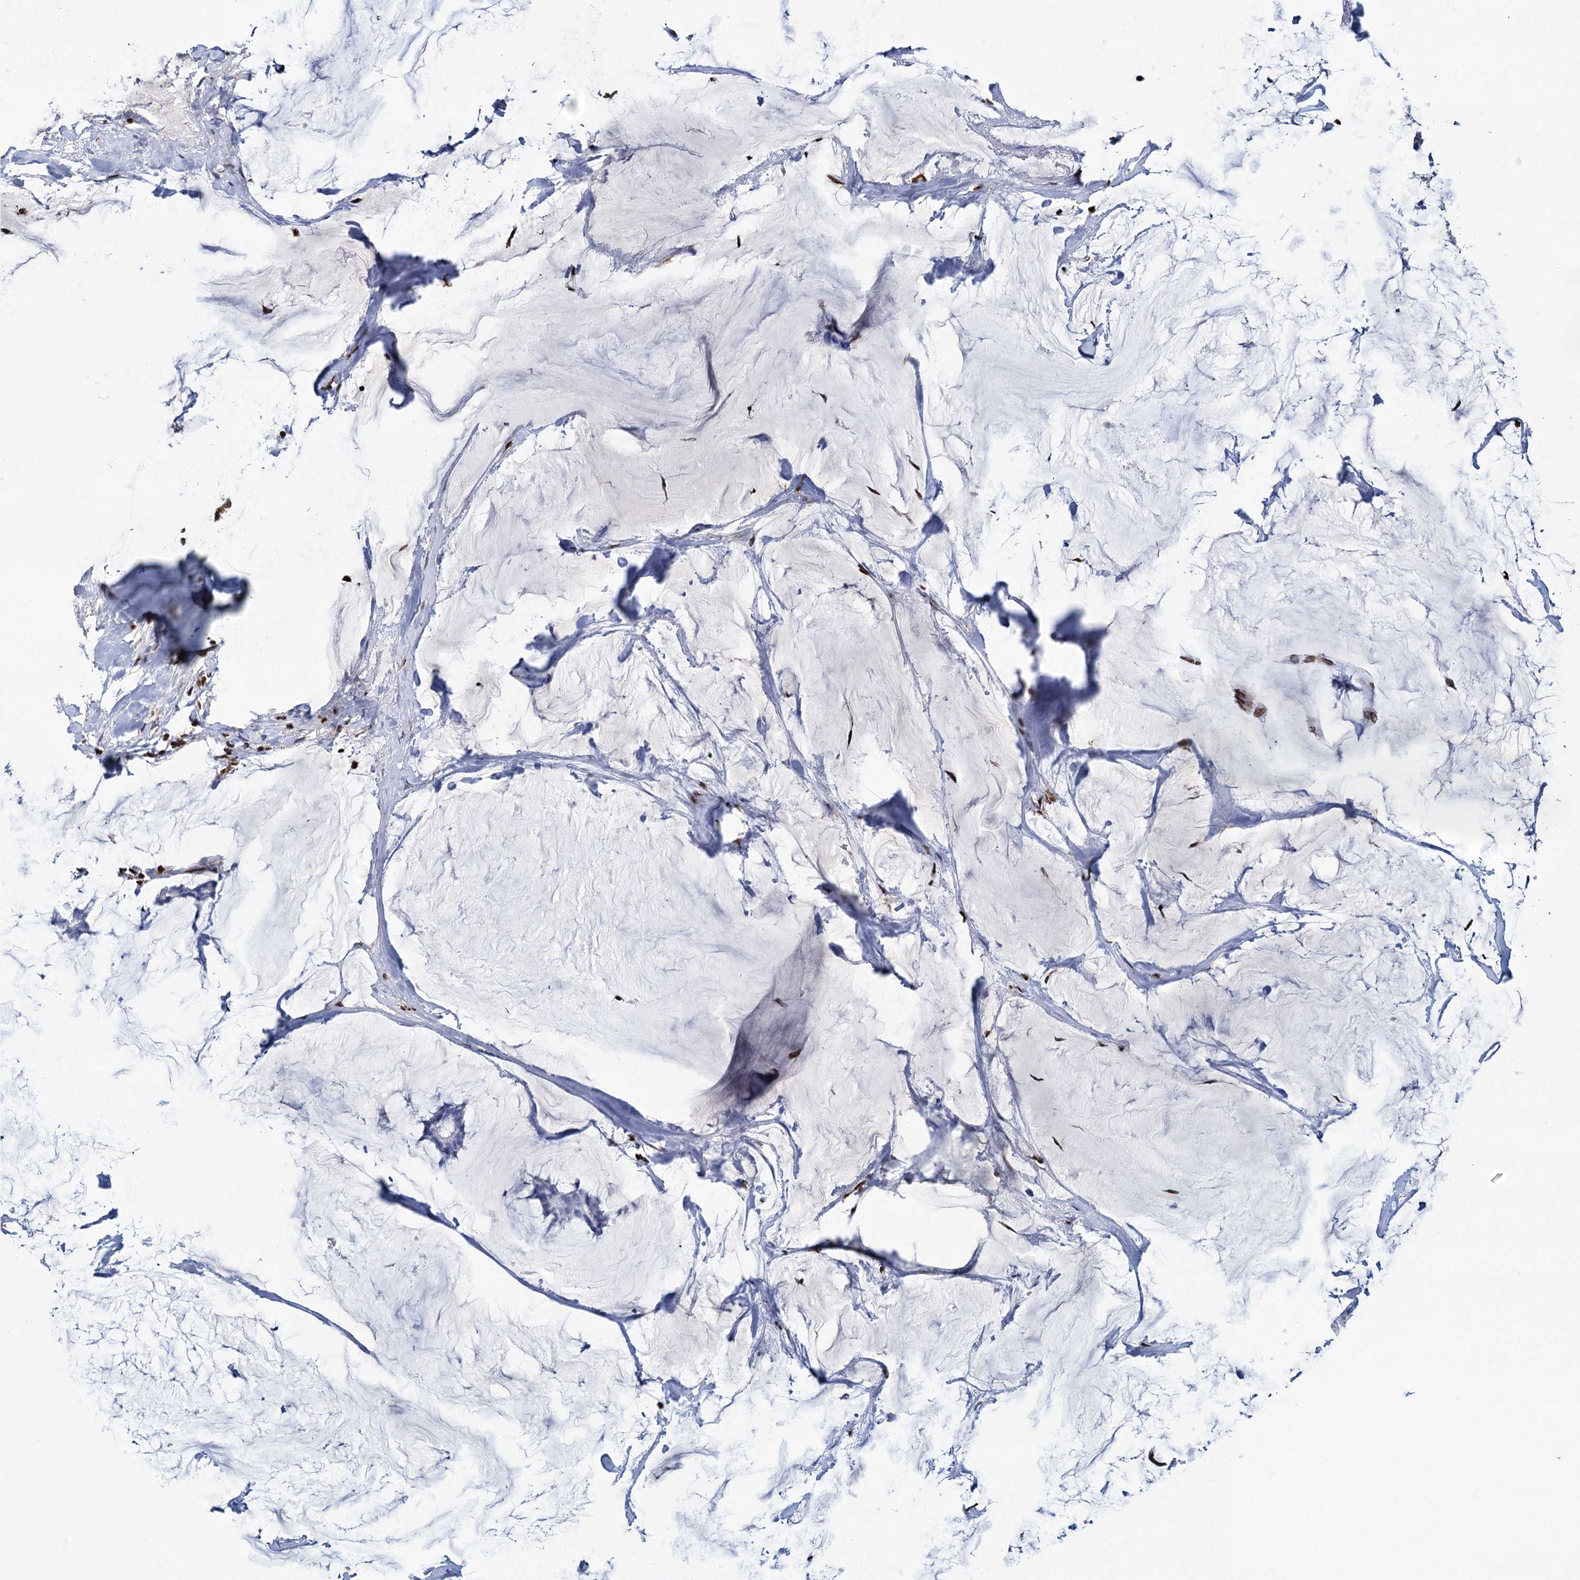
{"staining": {"intensity": "negative", "quantity": "none", "location": "none"}, "tissue": "breast cancer", "cell_type": "Tumor cells", "image_type": "cancer", "snomed": [{"axis": "morphology", "description": "Duct carcinoma"}, {"axis": "topography", "description": "Breast"}], "caption": "Tumor cells show no significant protein staining in breast cancer (intraductal carcinoma). (DAB immunohistochemistry, high magnification).", "gene": "CELF2", "patient": {"sex": "female", "age": 93}}